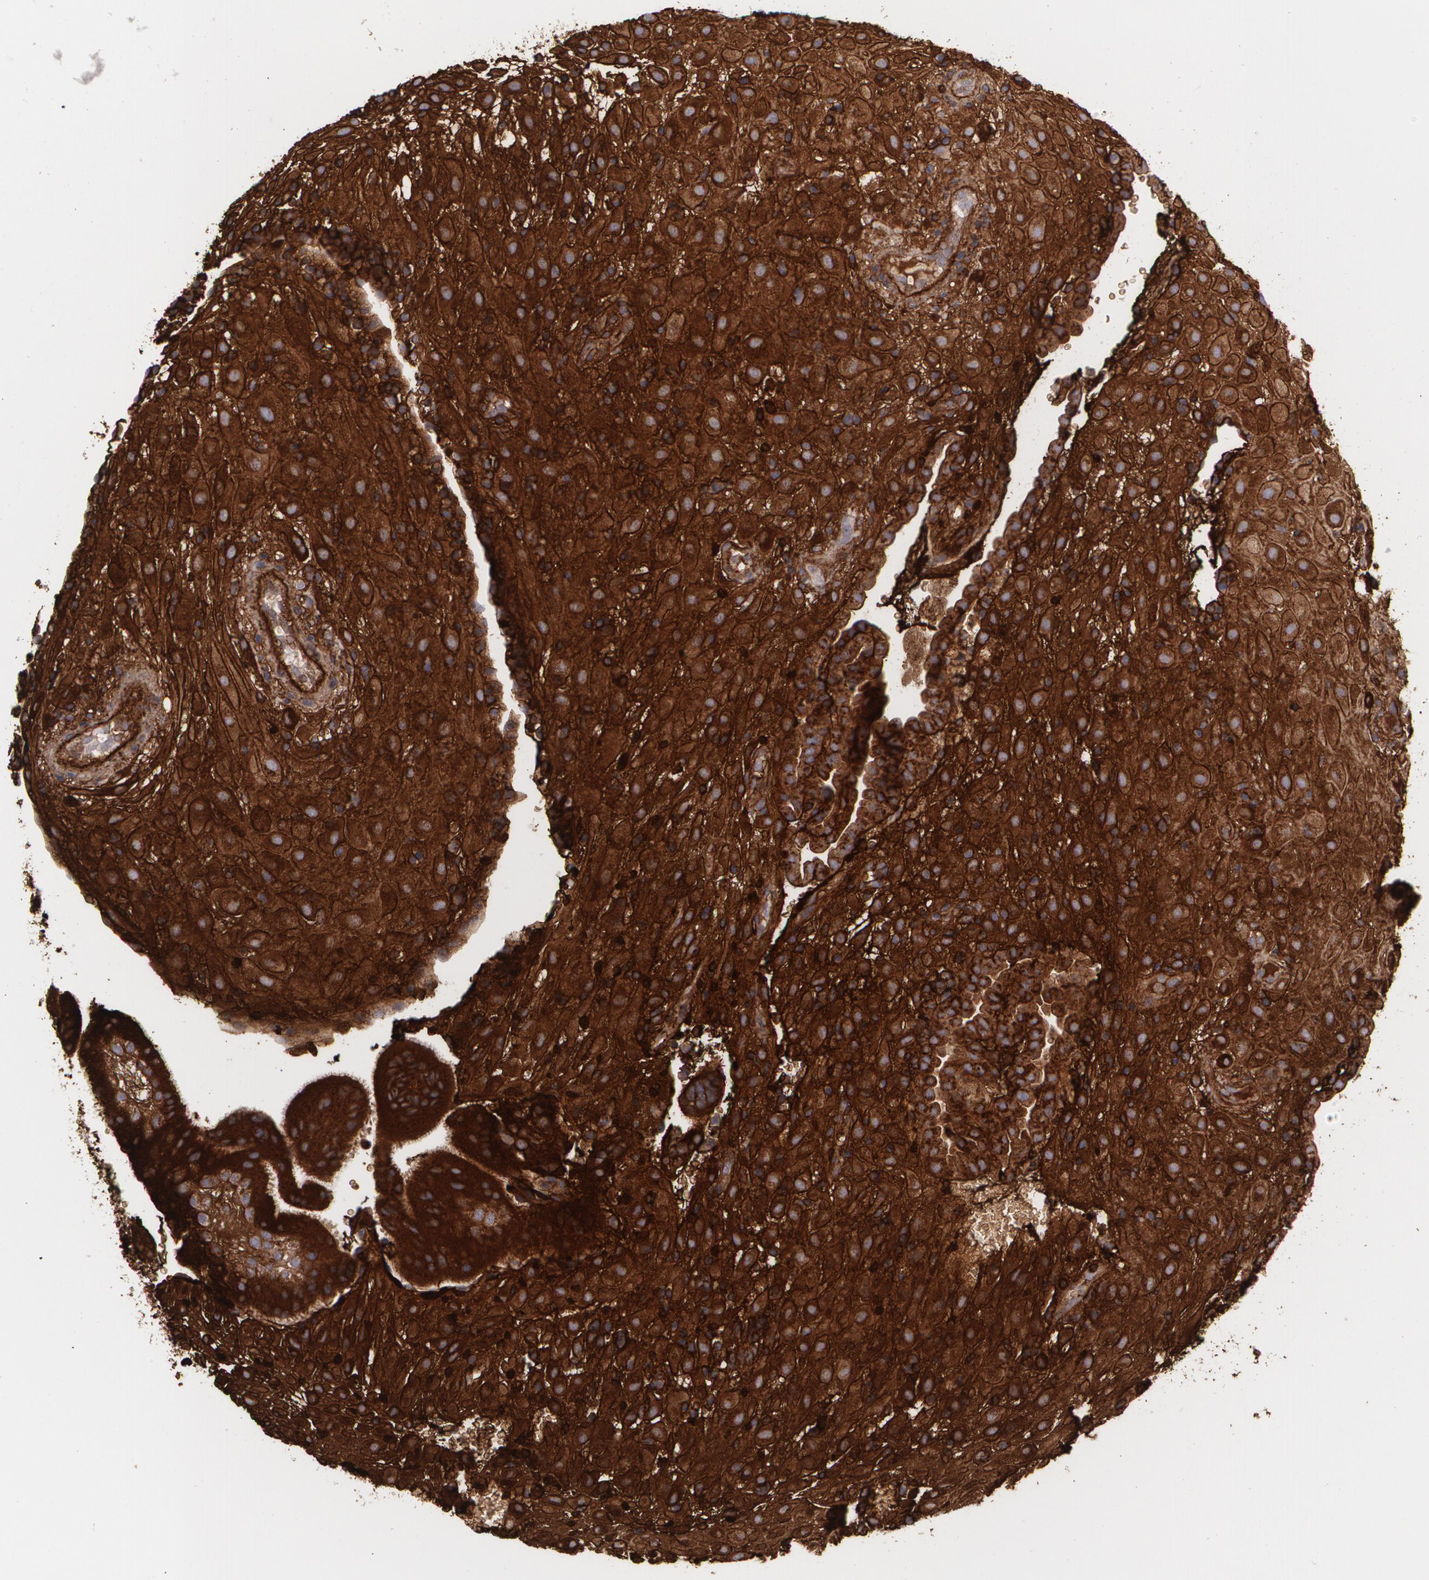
{"staining": {"intensity": "strong", "quantity": ">75%", "location": "cytoplasmic/membranous,nuclear"}, "tissue": "placenta", "cell_type": "Decidual cells", "image_type": "normal", "snomed": [{"axis": "morphology", "description": "Normal tissue, NOS"}, {"axis": "topography", "description": "Placenta"}], "caption": "Immunohistochemical staining of unremarkable placenta exhibits >75% levels of strong cytoplasmic/membranous,nuclear protein staining in approximately >75% of decidual cells. (brown staining indicates protein expression, while blue staining denotes nuclei).", "gene": "FBLN1", "patient": {"sex": "female", "age": 19}}